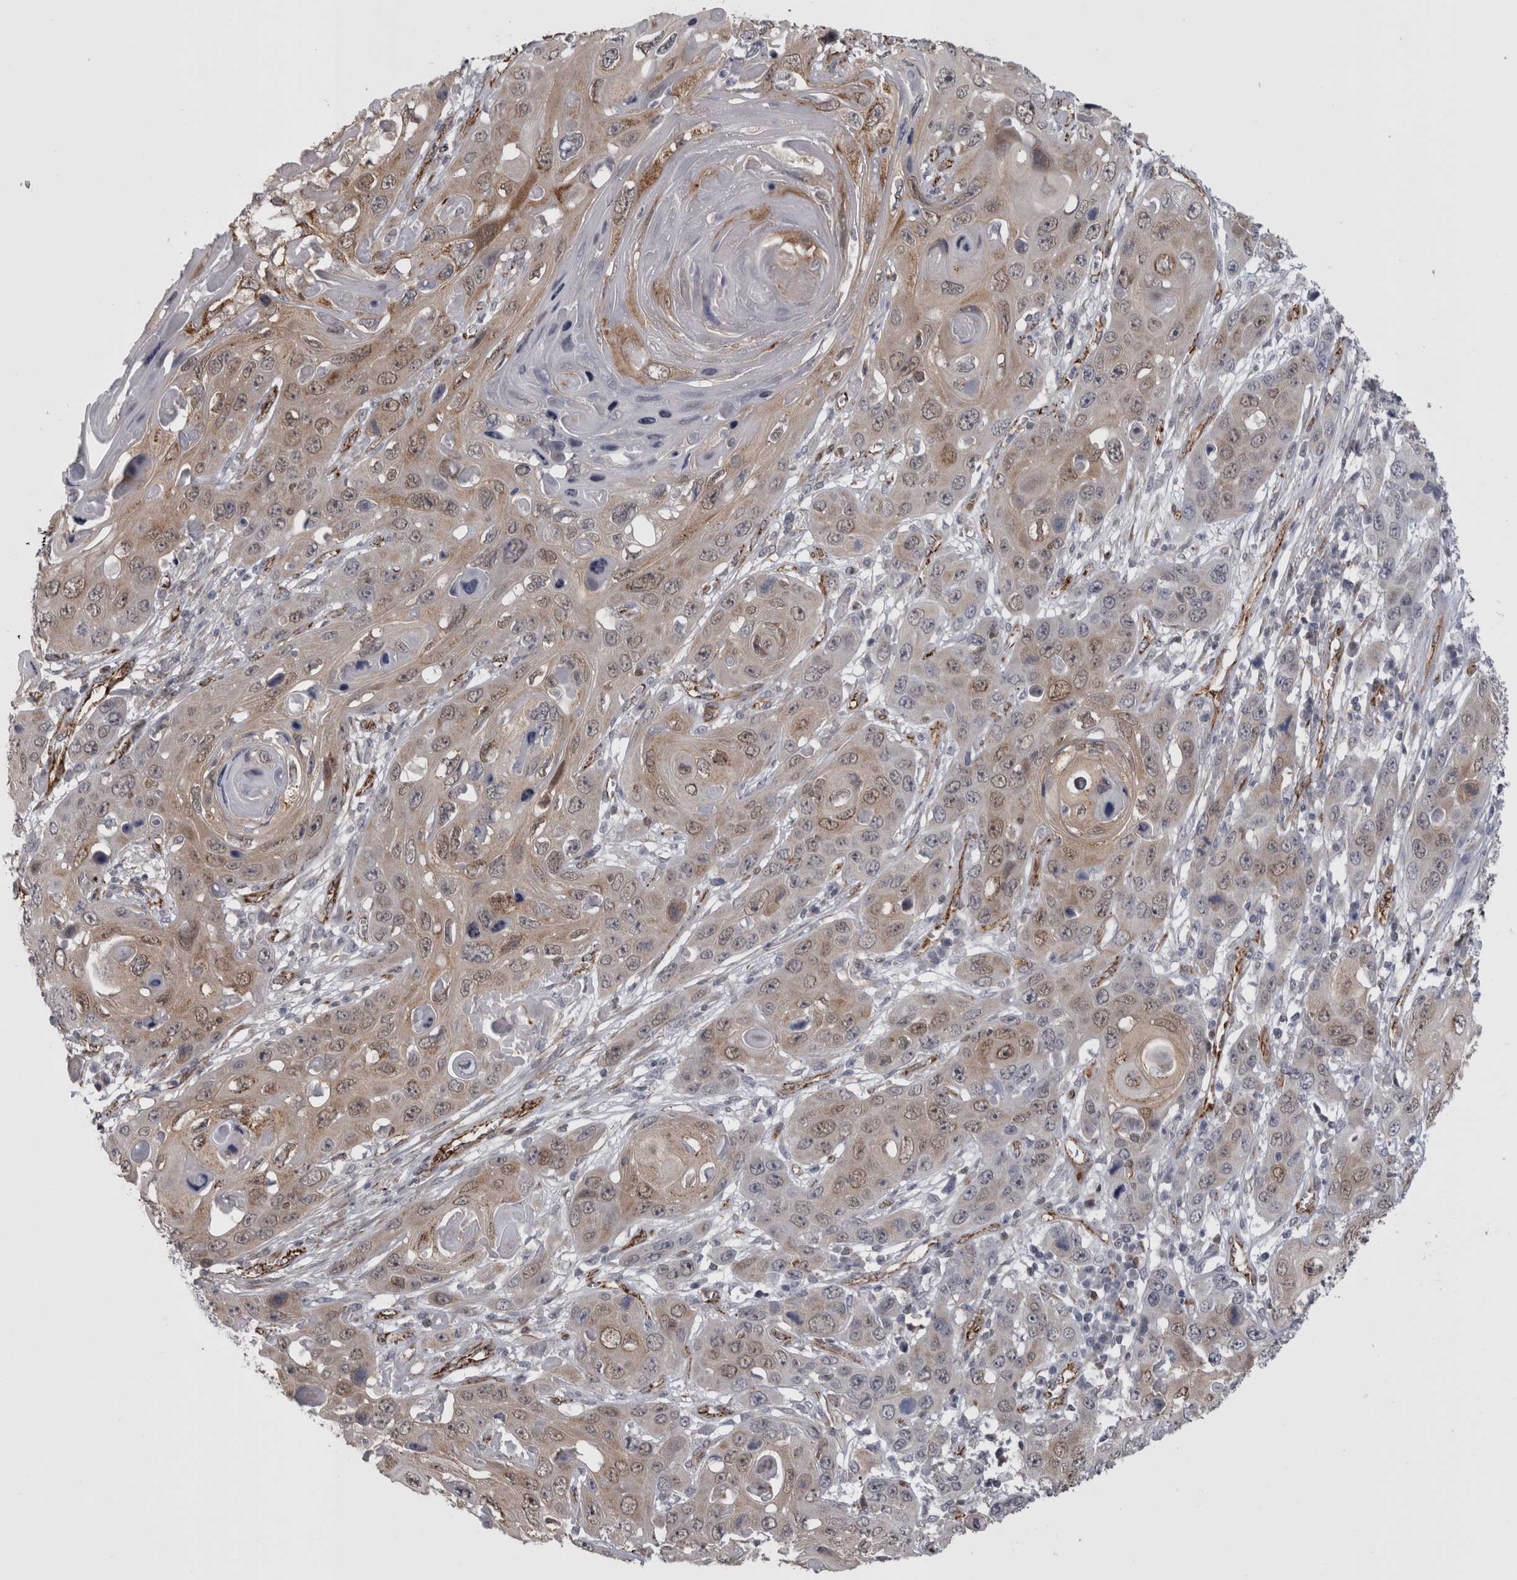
{"staining": {"intensity": "moderate", "quantity": "25%-75%", "location": "cytoplasmic/membranous,nuclear"}, "tissue": "skin cancer", "cell_type": "Tumor cells", "image_type": "cancer", "snomed": [{"axis": "morphology", "description": "Squamous cell carcinoma, NOS"}, {"axis": "topography", "description": "Skin"}], "caption": "IHC (DAB) staining of human skin squamous cell carcinoma reveals moderate cytoplasmic/membranous and nuclear protein staining in approximately 25%-75% of tumor cells. (DAB = brown stain, brightfield microscopy at high magnification).", "gene": "ACOT7", "patient": {"sex": "male", "age": 55}}